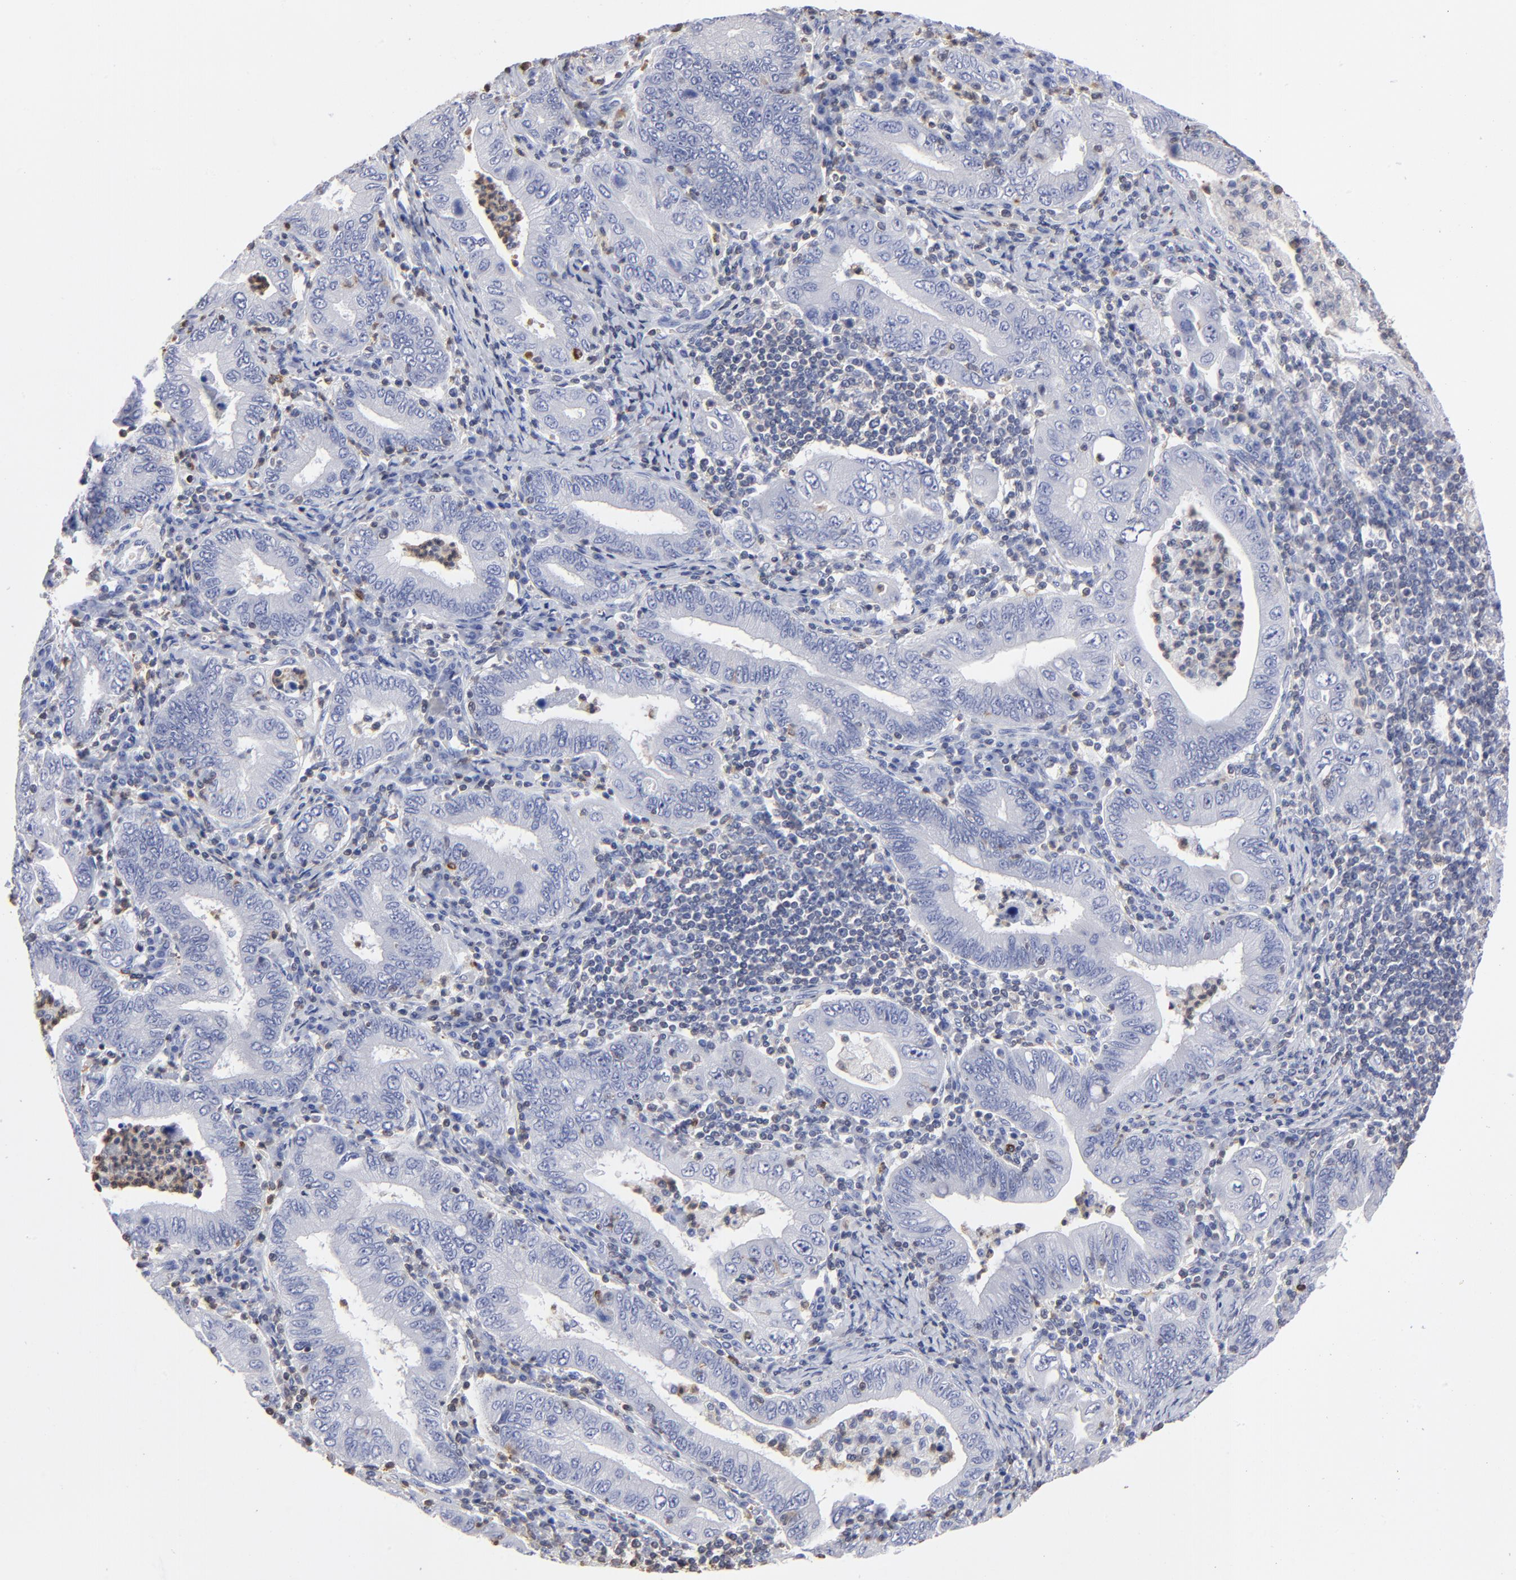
{"staining": {"intensity": "negative", "quantity": "none", "location": "none"}, "tissue": "stomach cancer", "cell_type": "Tumor cells", "image_type": "cancer", "snomed": [{"axis": "morphology", "description": "Normal tissue, NOS"}, {"axis": "morphology", "description": "Adenocarcinoma, NOS"}, {"axis": "topography", "description": "Esophagus"}, {"axis": "topography", "description": "Stomach, upper"}, {"axis": "topography", "description": "Peripheral nerve tissue"}], "caption": "Micrograph shows no significant protein positivity in tumor cells of stomach cancer.", "gene": "TBXT", "patient": {"sex": "male", "age": 62}}